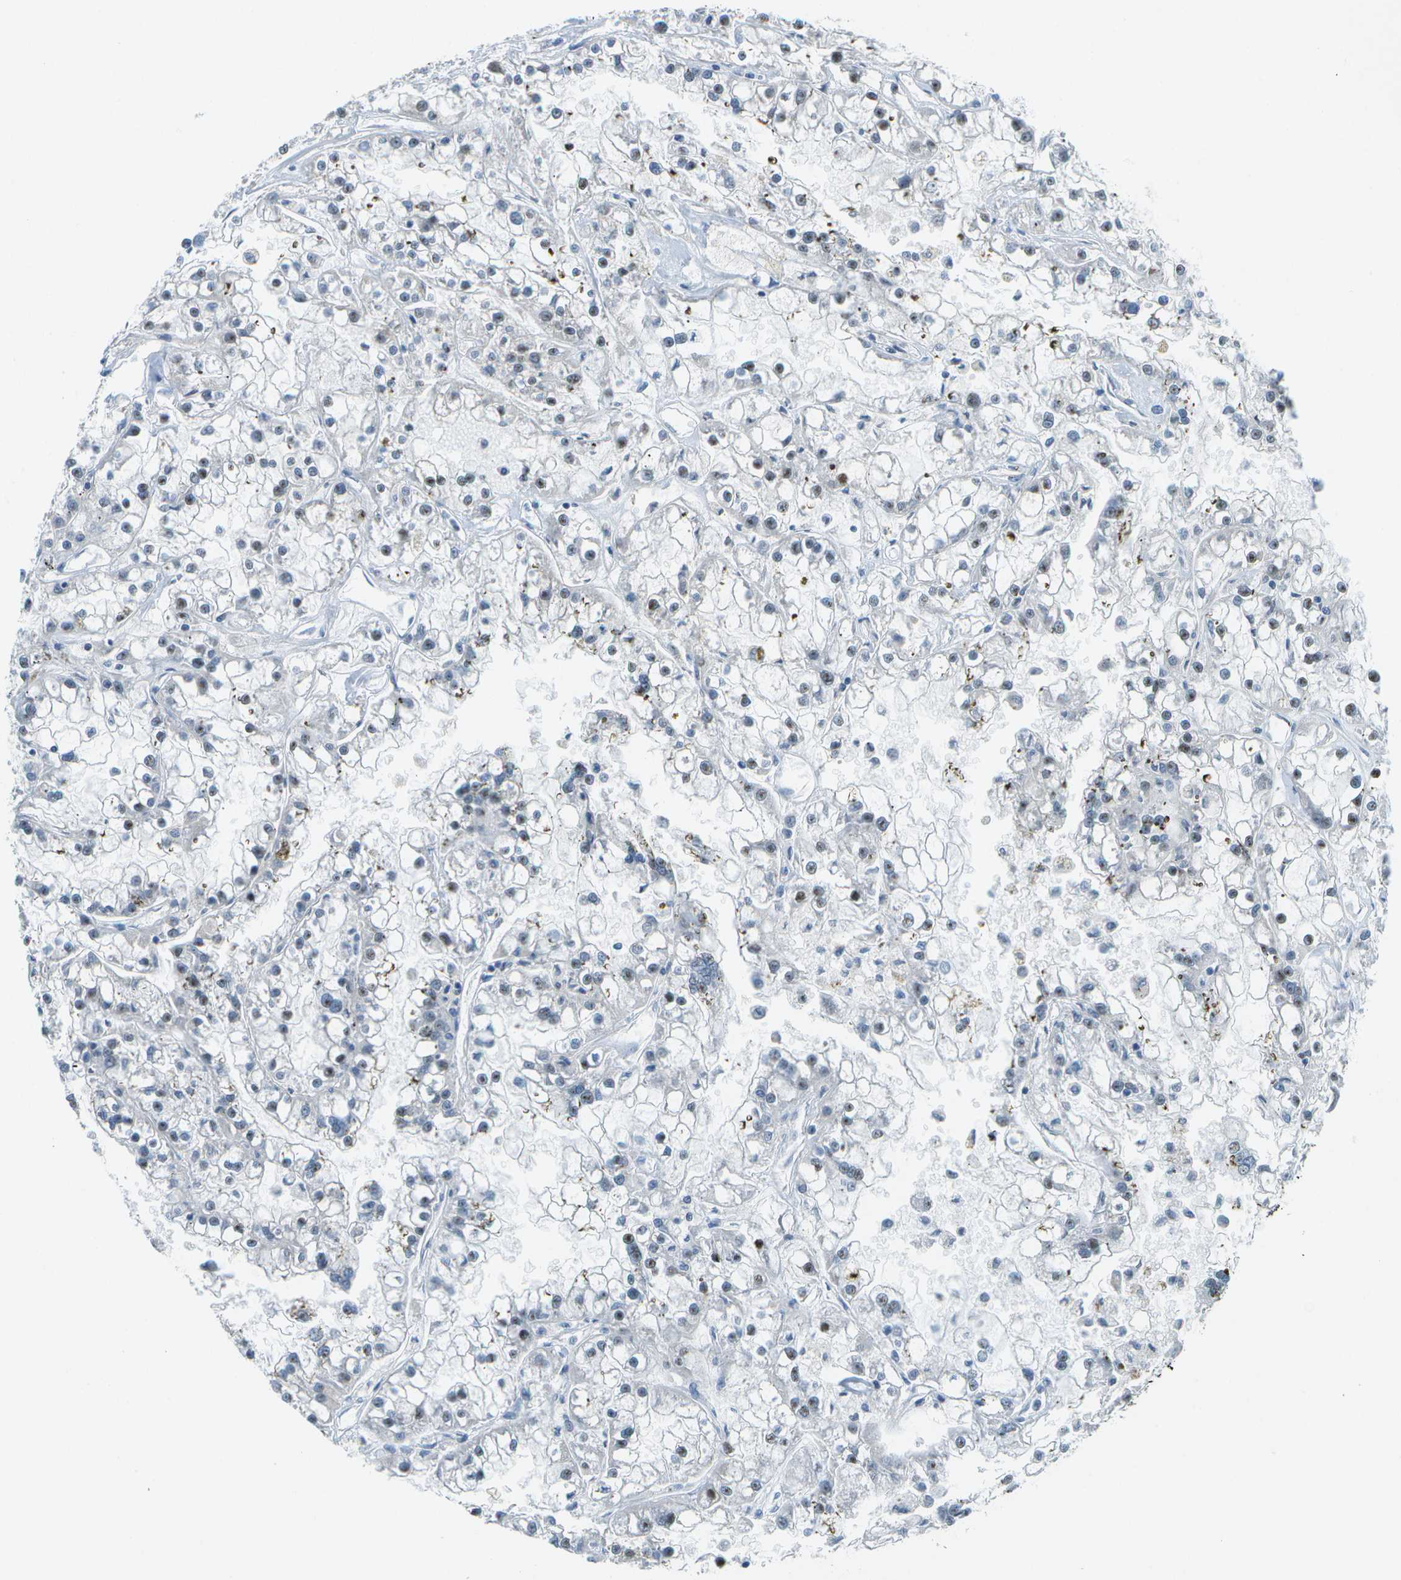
{"staining": {"intensity": "weak", "quantity": "25%-75%", "location": "nuclear"}, "tissue": "renal cancer", "cell_type": "Tumor cells", "image_type": "cancer", "snomed": [{"axis": "morphology", "description": "Adenocarcinoma, NOS"}, {"axis": "topography", "description": "Kidney"}], "caption": "Renal cancer stained for a protein exhibits weak nuclear positivity in tumor cells.", "gene": "PTGIS", "patient": {"sex": "female", "age": 52}}